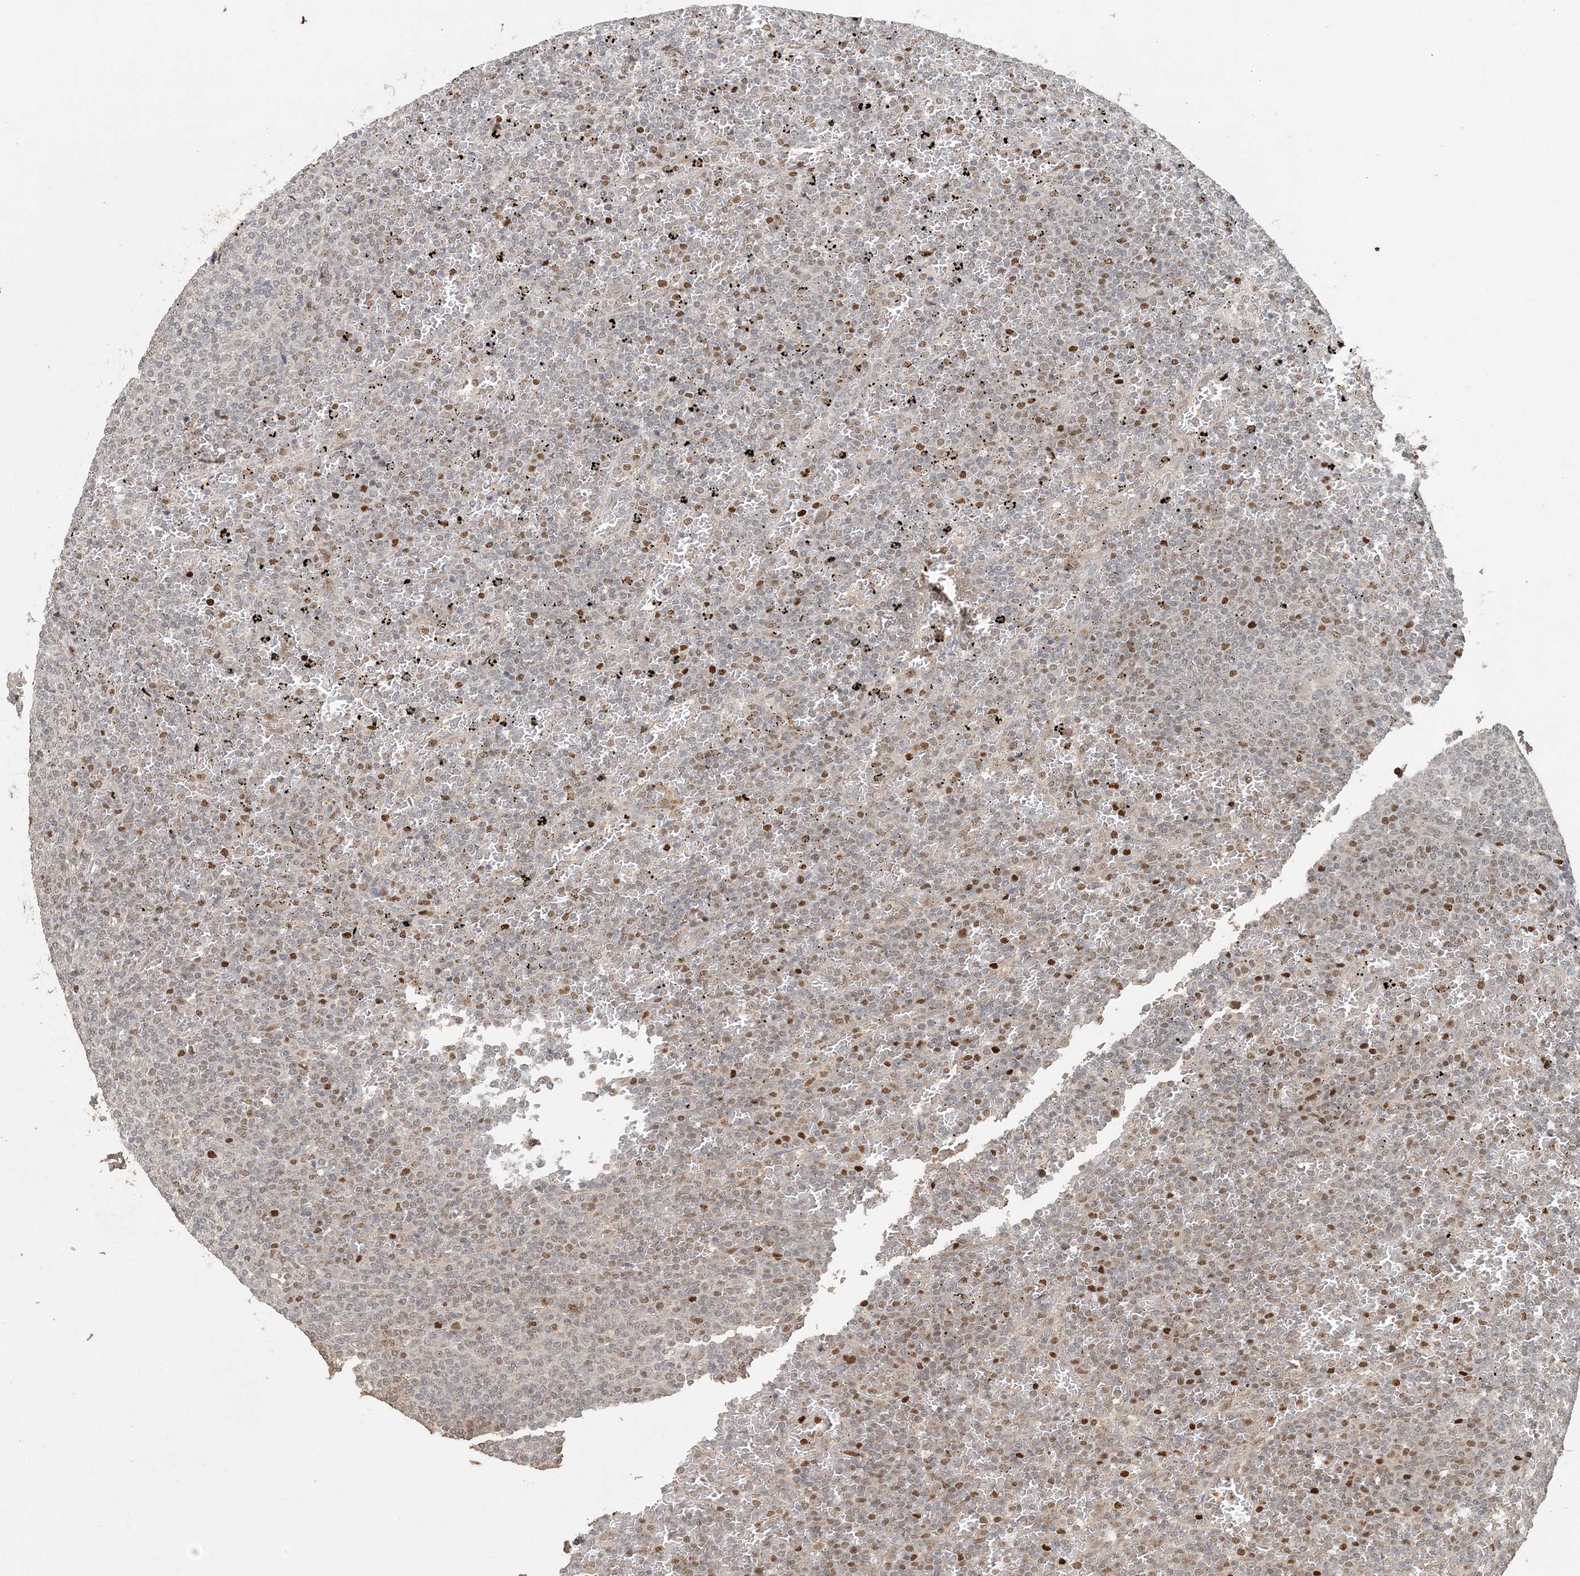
{"staining": {"intensity": "moderate", "quantity": "25%-75%", "location": "nuclear"}, "tissue": "lymphoma", "cell_type": "Tumor cells", "image_type": "cancer", "snomed": [{"axis": "morphology", "description": "Malignant lymphoma, non-Hodgkin's type, Low grade"}, {"axis": "topography", "description": "Spleen"}], "caption": "Immunohistochemical staining of human low-grade malignant lymphoma, non-Hodgkin's type exhibits medium levels of moderate nuclear protein positivity in about 25%-75% of tumor cells.", "gene": "ATP13A2", "patient": {"sex": "female", "age": 77}}